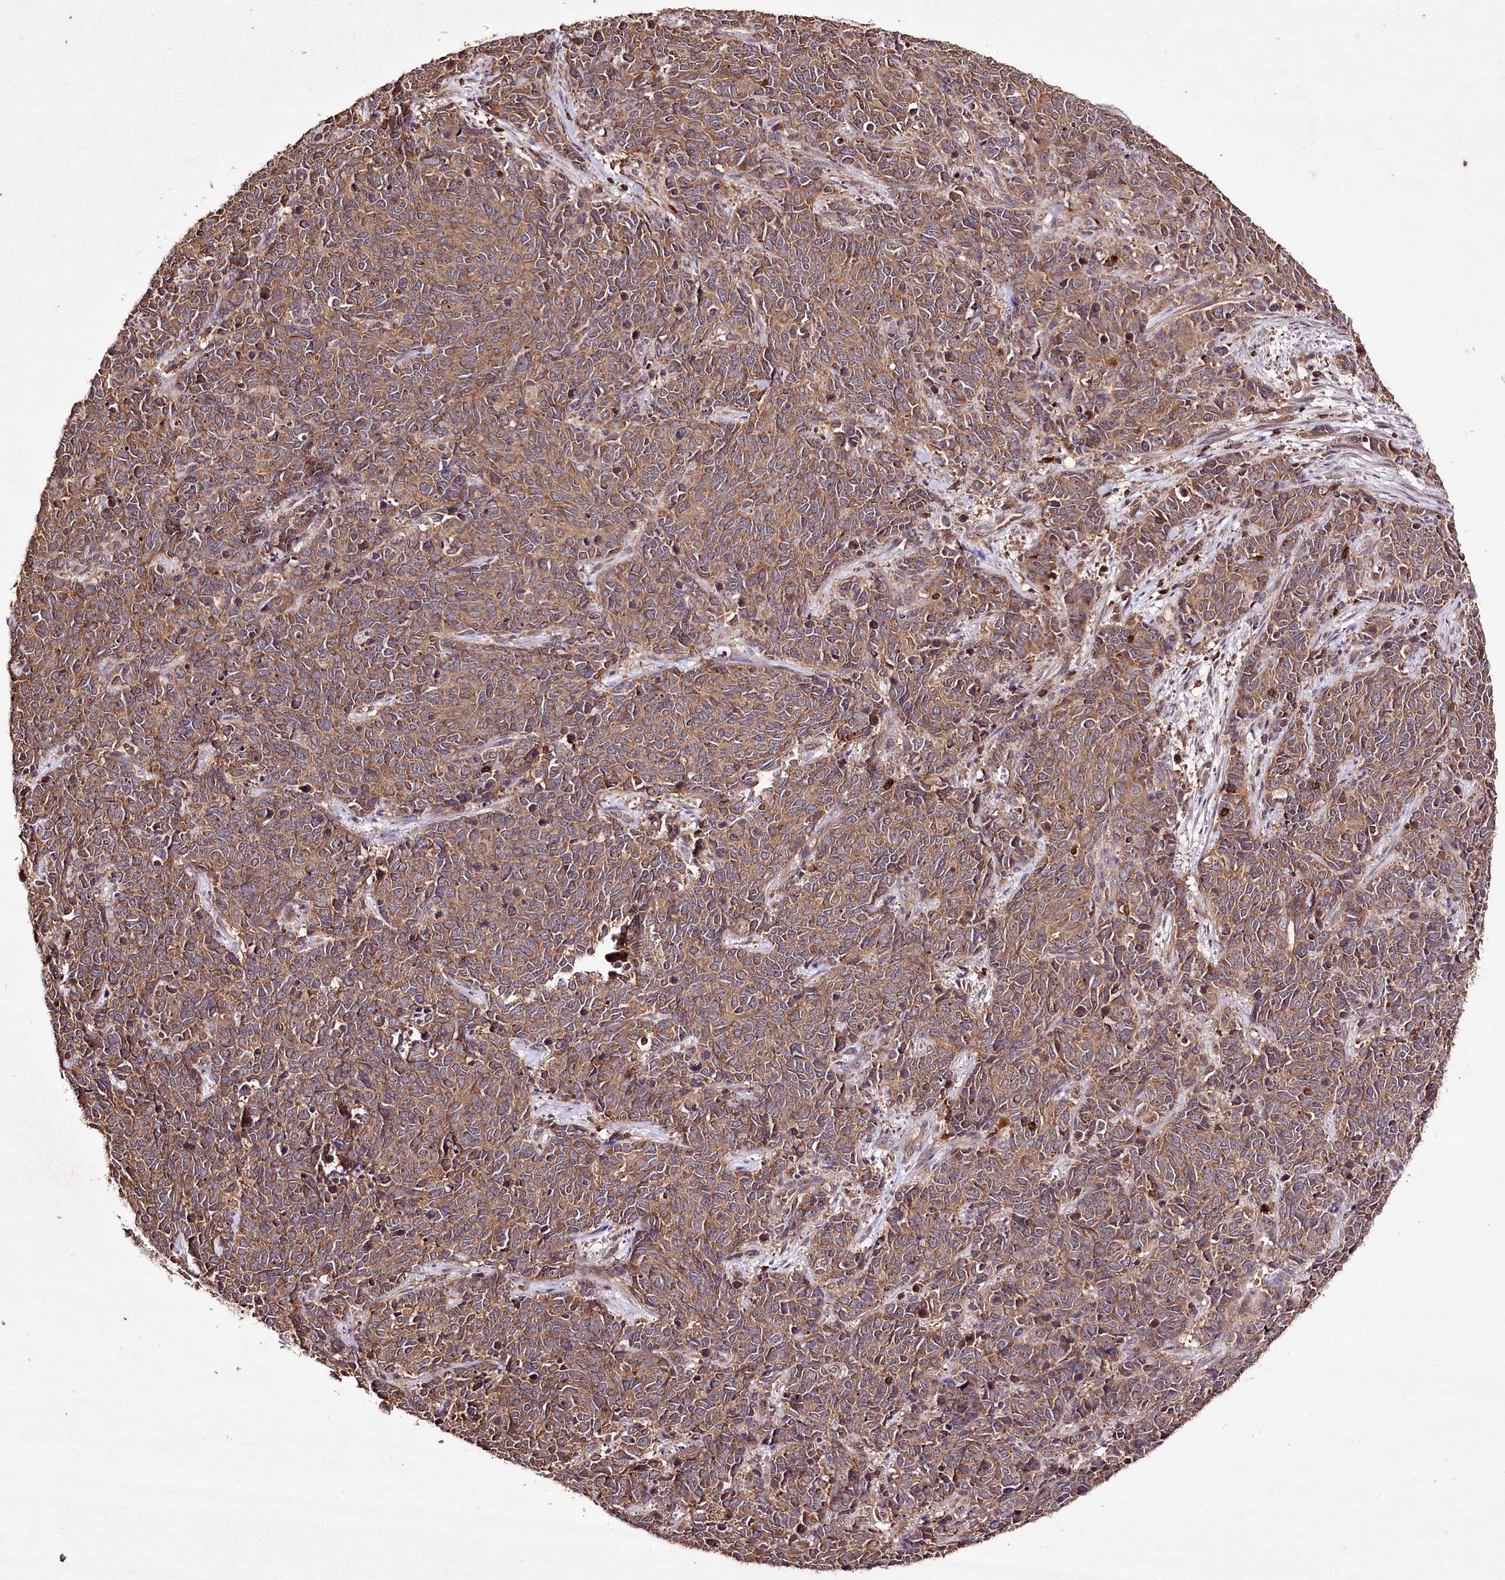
{"staining": {"intensity": "moderate", "quantity": ">75%", "location": "cytoplasmic/membranous"}, "tissue": "cervical cancer", "cell_type": "Tumor cells", "image_type": "cancer", "snomed": [{"axis": "morphology", "description": "Squamous cell carcinoma, NOS"}, {"axis": "topography", "description": "Cervix"}], "caption": "A histopathology image of cervical squamous cell carcinoma stained for a protein reveals moderate cytoplasmic/membranous brown staining in tumor cells. (DAB (3,3'-diaminobenzidine) IHC with brightfield microscopy, high magnification).", "gene": "FAM53B", "patient": {"sex": "female", "age": 60}}